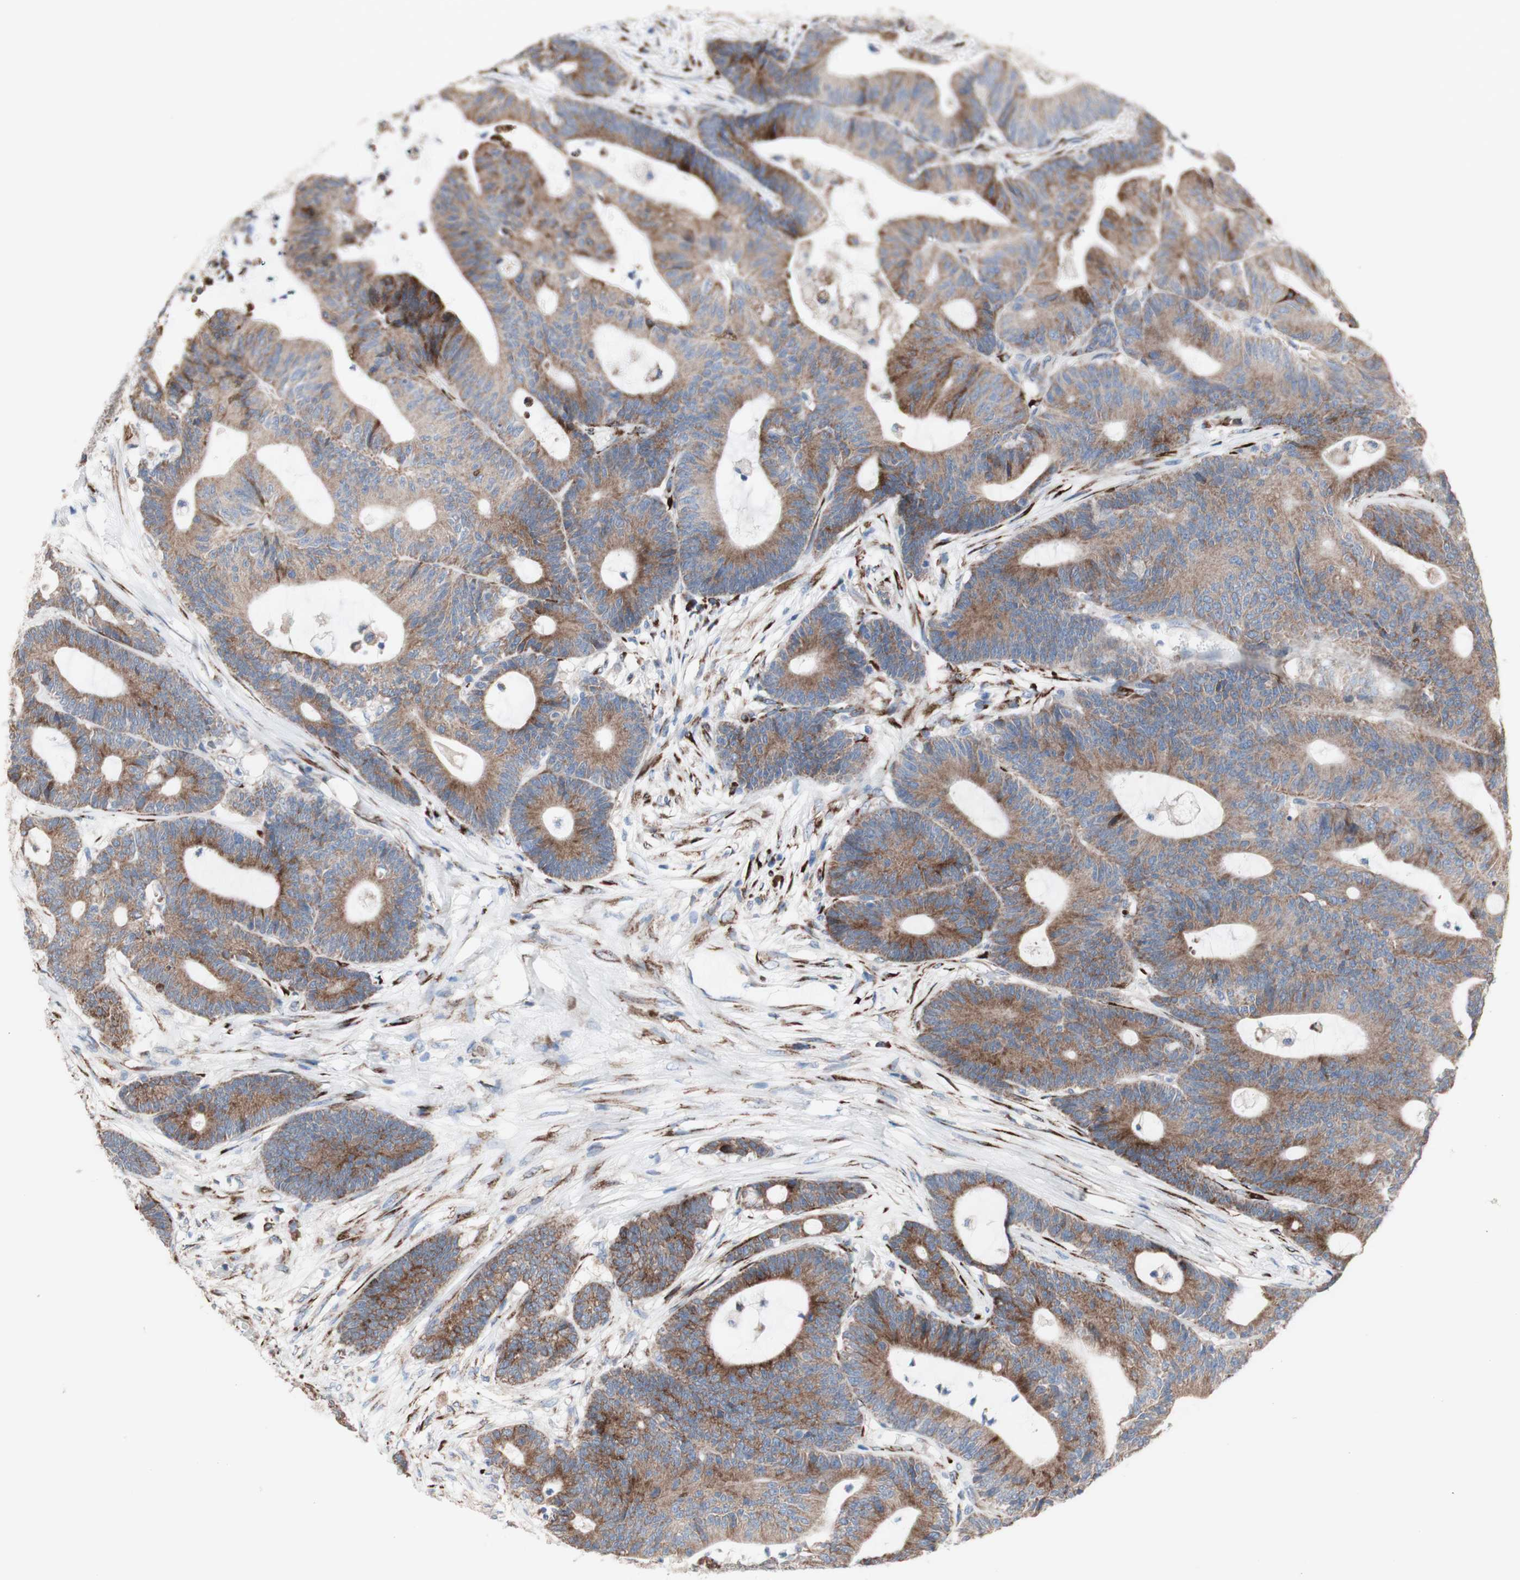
{"staining": {"intensity": "strong", "quantity": ">75%", "location": "cytoplasmic/membranous"}, "tissue": "colorectal cancer", "cell_type": "Tumor cells", "image_type": "cancer", "snomed": [{"axis": "morphology", "description": "Adenocarcinoma, NOS"}, {"axis": "topography", "description": "Colon"}], "caption": "Immunohistochemistry (IHC) (DAB) staining of human colorectal cancer displays strong cytoplasmic/membranous protein expression in approximately >75% of tumor cells. Nuclei are stained in blue.", "gene": "AGPAT5", "patient": {"sex": "female", "age": 84}}